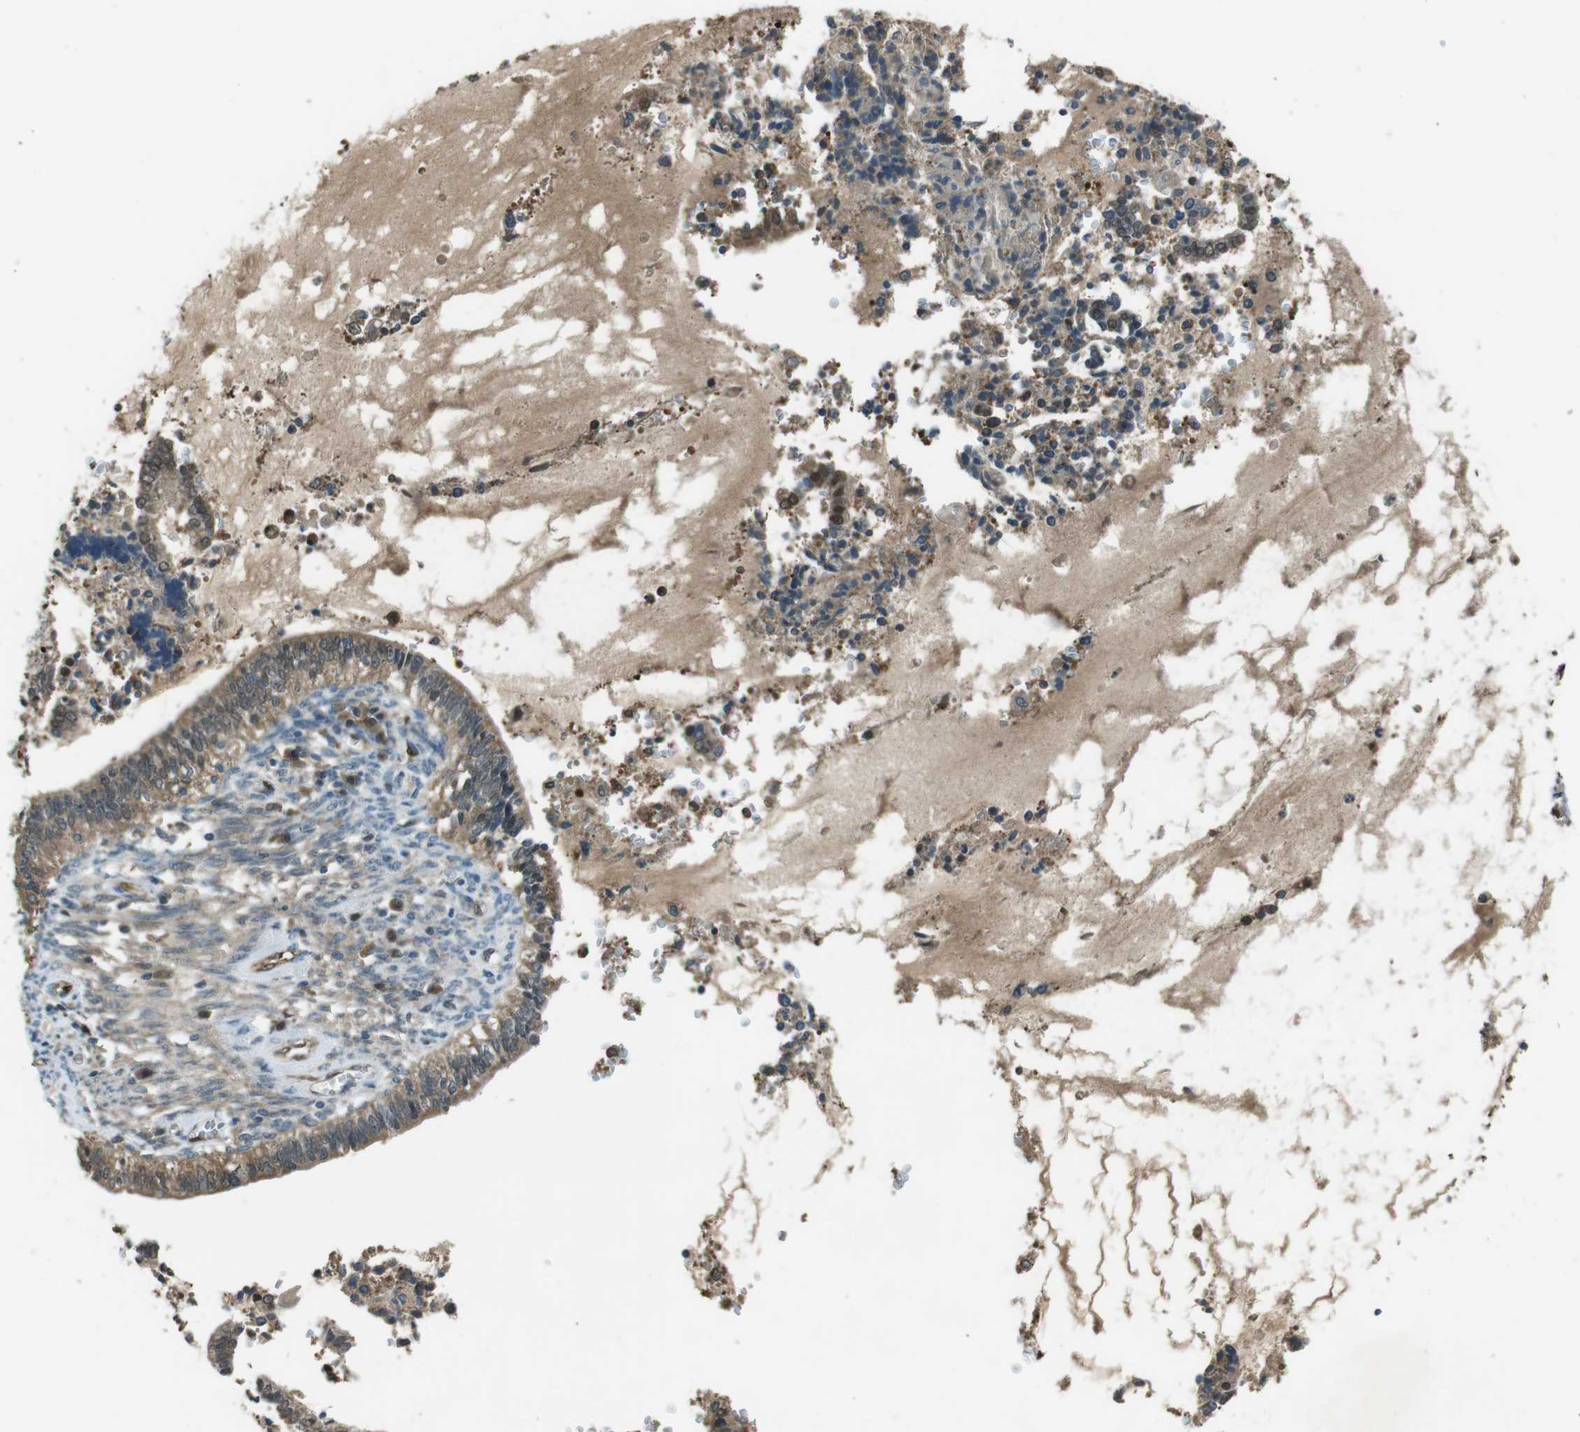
{"staining": {"intensity": "weak", "quantity": ">75%", "location": "cytoplasmic/membranous,nuclear"}, "tissue": "cervical cancer", "cell_type": "Tumor cells", "image_type": "cancer", "snomed": [{"axis": "morphology", "description": "Adenocarcinoma, NOS"}, {"axis": "topography", "description": "Cervix"}], "caption": "Immunohistochemistry (DAB (3,3'-diaminobenzidine)) staining of human adenocarcinoma (cervical) reveals weak cytoplasmic/membranous and nuclear protein staining in about >75% of tumor cells. Using DAB (3,3'-diaminobenzidine) (brown) and hematoxylin (blue) stains, captured at high magnification using brightfield microscopy.", "gene": "MFAP3", "patient": {"sex": "female", "age": 44}}